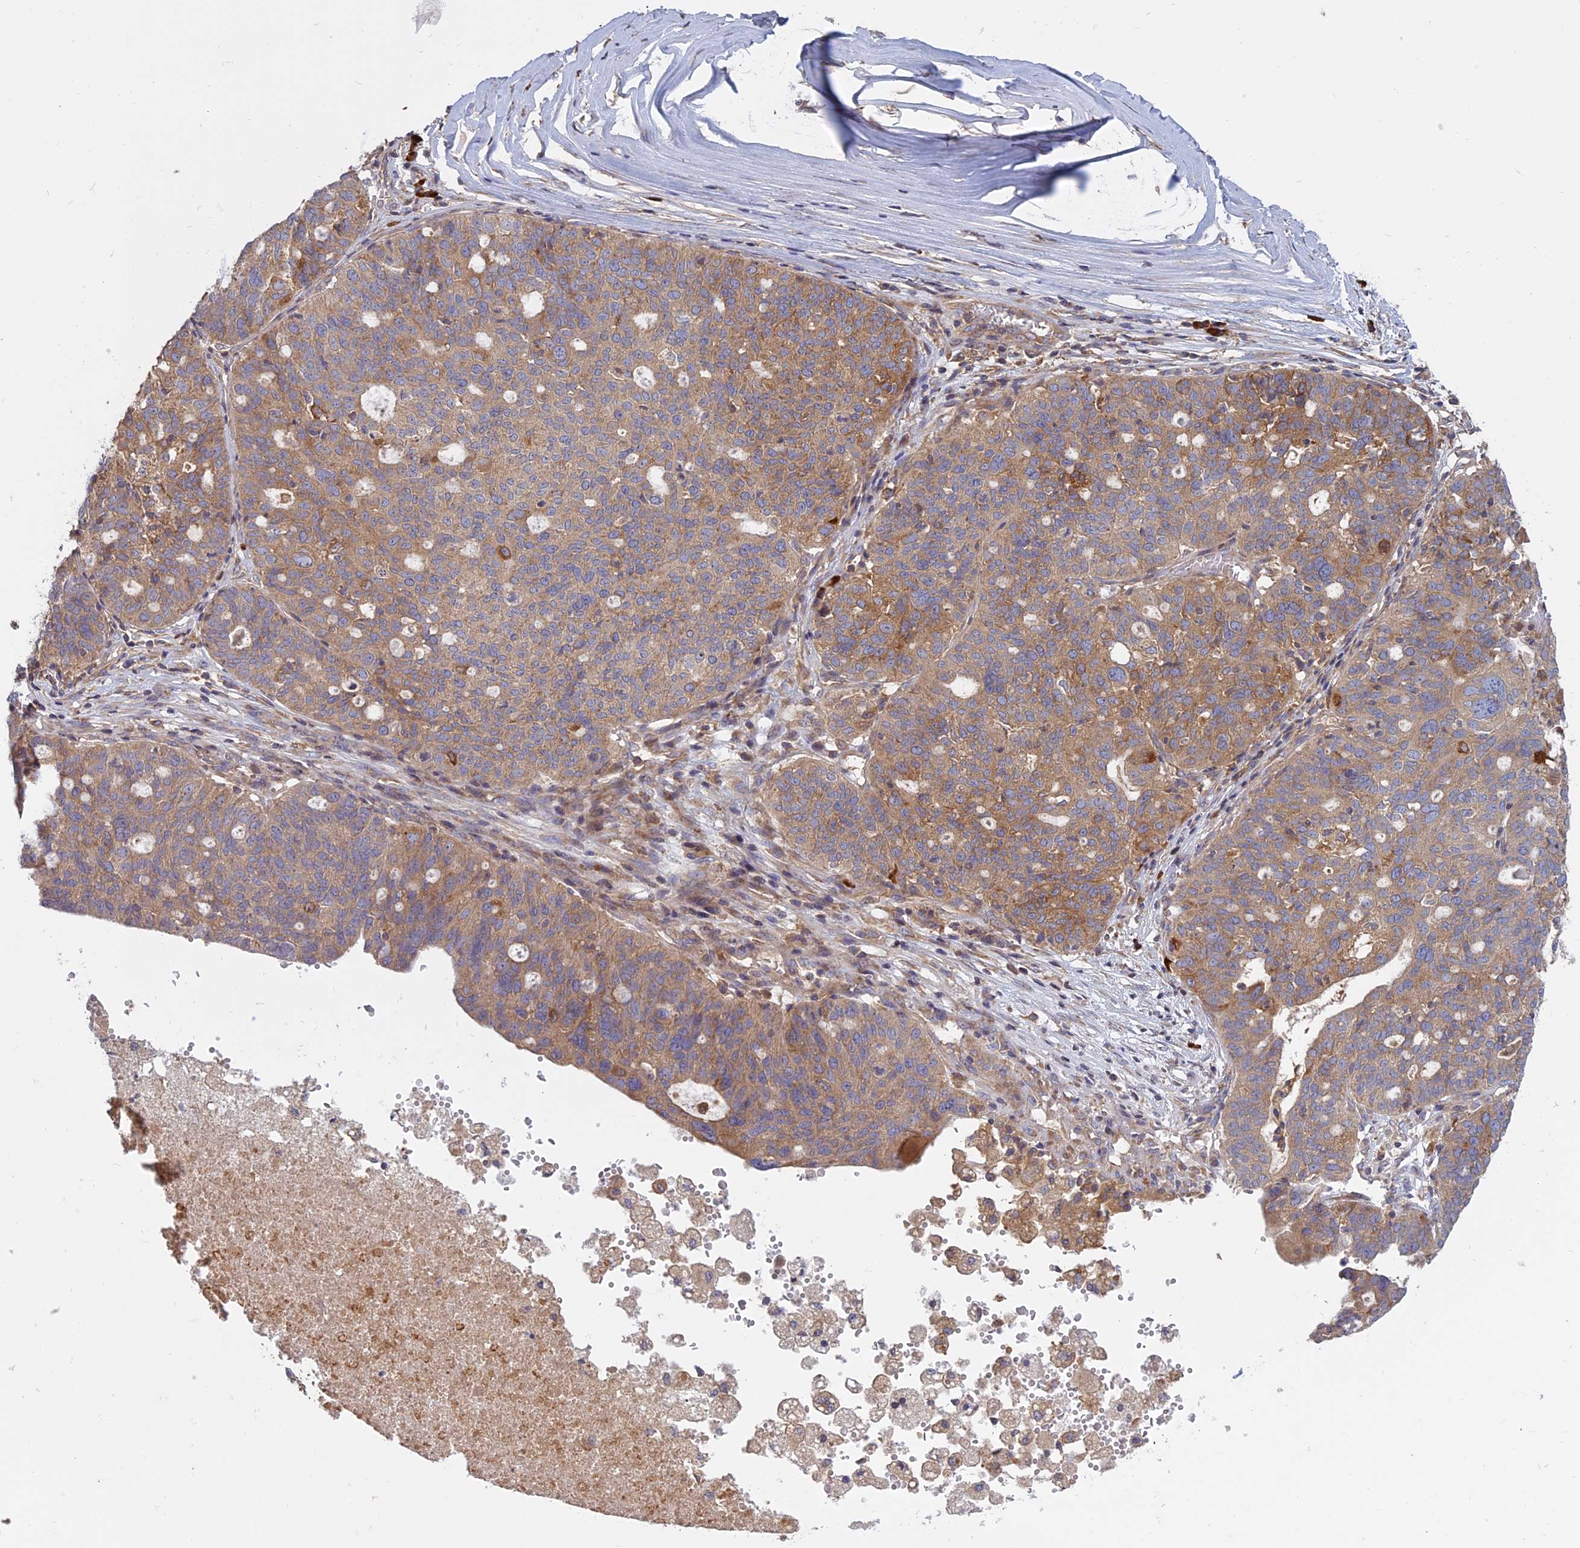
{"staining": {"intensity": "moderate", "quantity": ">75%", "location": "cytoplasmic/membranous"}, "tissue": "ovarian cancer", "cell_type": "Tumor cells", "image_type": "cancer", "snomed": [{"axis": "morphology", "description": "Cystadenocarcinoma, serous, NOS"}, {"axis": "topography", "description": "Ovary"}], "caption": "Ovarian cancer (serous cystadenocarcinoma) stained with a brown dye displays moderate cytoplasmic/membranous positive expression in about >75% of tumor cells.", "gene": "TMEM208", "patient": {"sex": "female", "age": 59}}